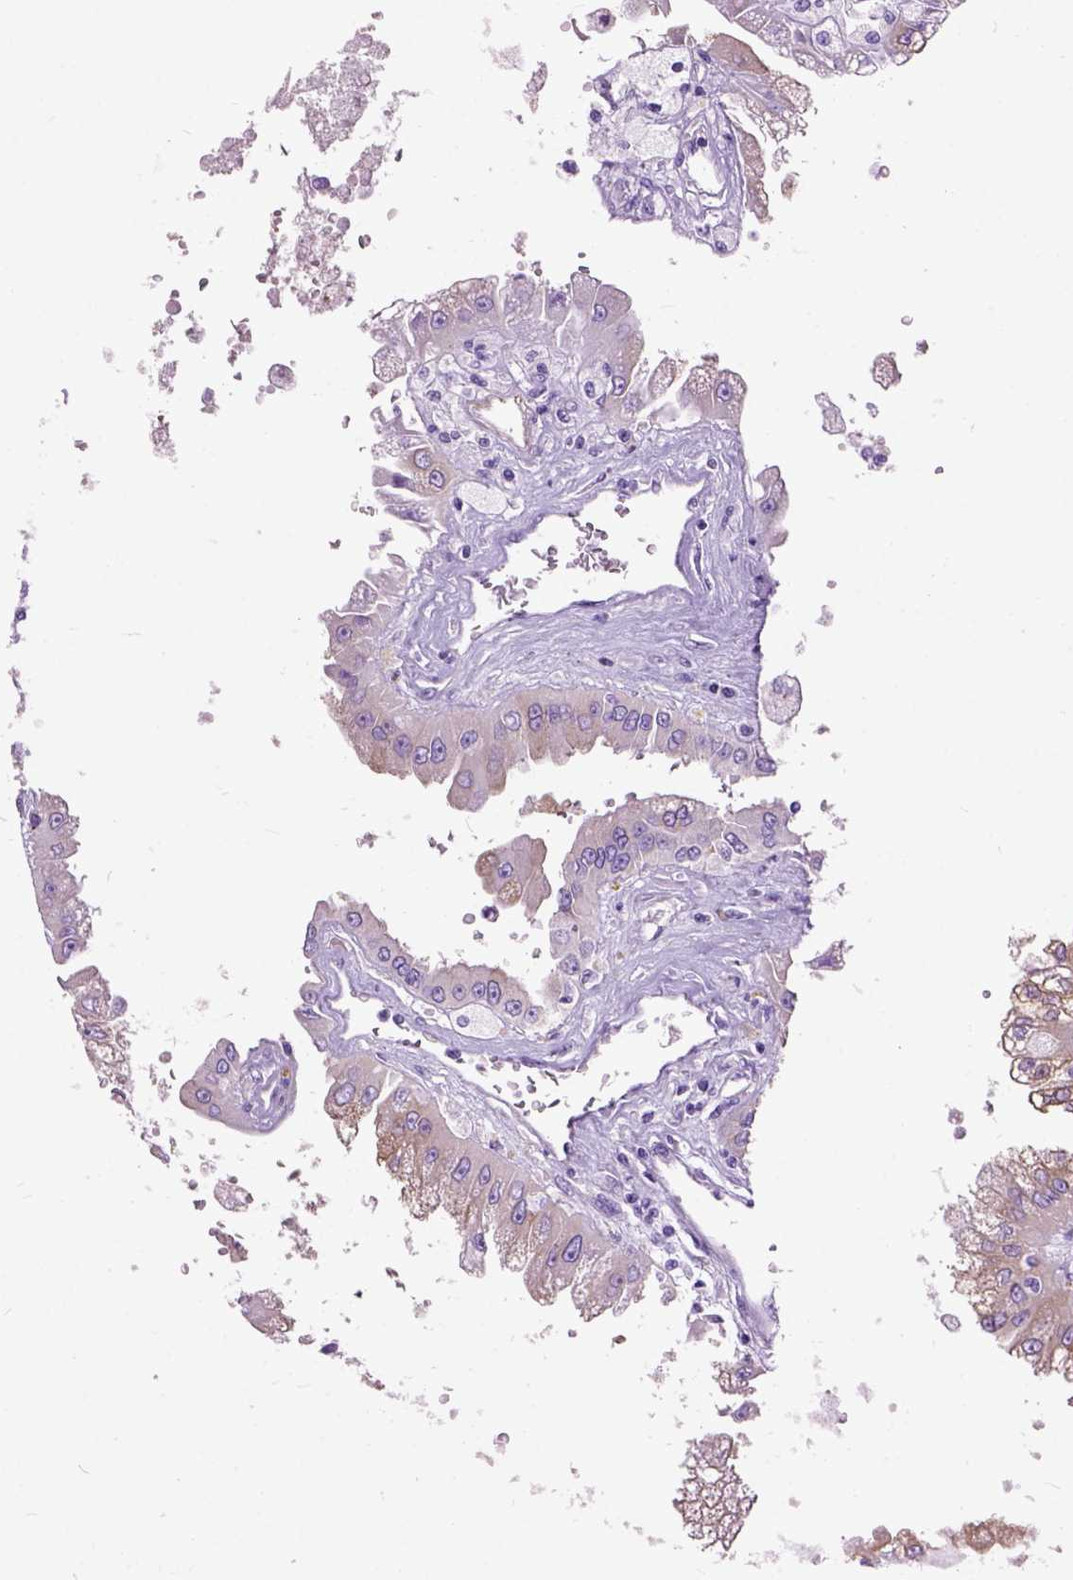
{"staining": {"intensity": "weak", "quantity": "<25%", "location": "cytoplasmic/membranous"}, "tissue": "renal cancer", "cell_type": "Tumor cells", "image_type": "cancer", "snomed": [{"axis": "morphology", "description": "Adenocarcinoma, NOS"}, {"axis": "topography", "description": "Kidney"}], "caption": "DAB immunohistochemical staining of human renal cancer (adenocarcinoma) demonstrates no significant staining in tumor cells.", "gene": "MAPT", "patient": {"sex": "male", "age": 58}}